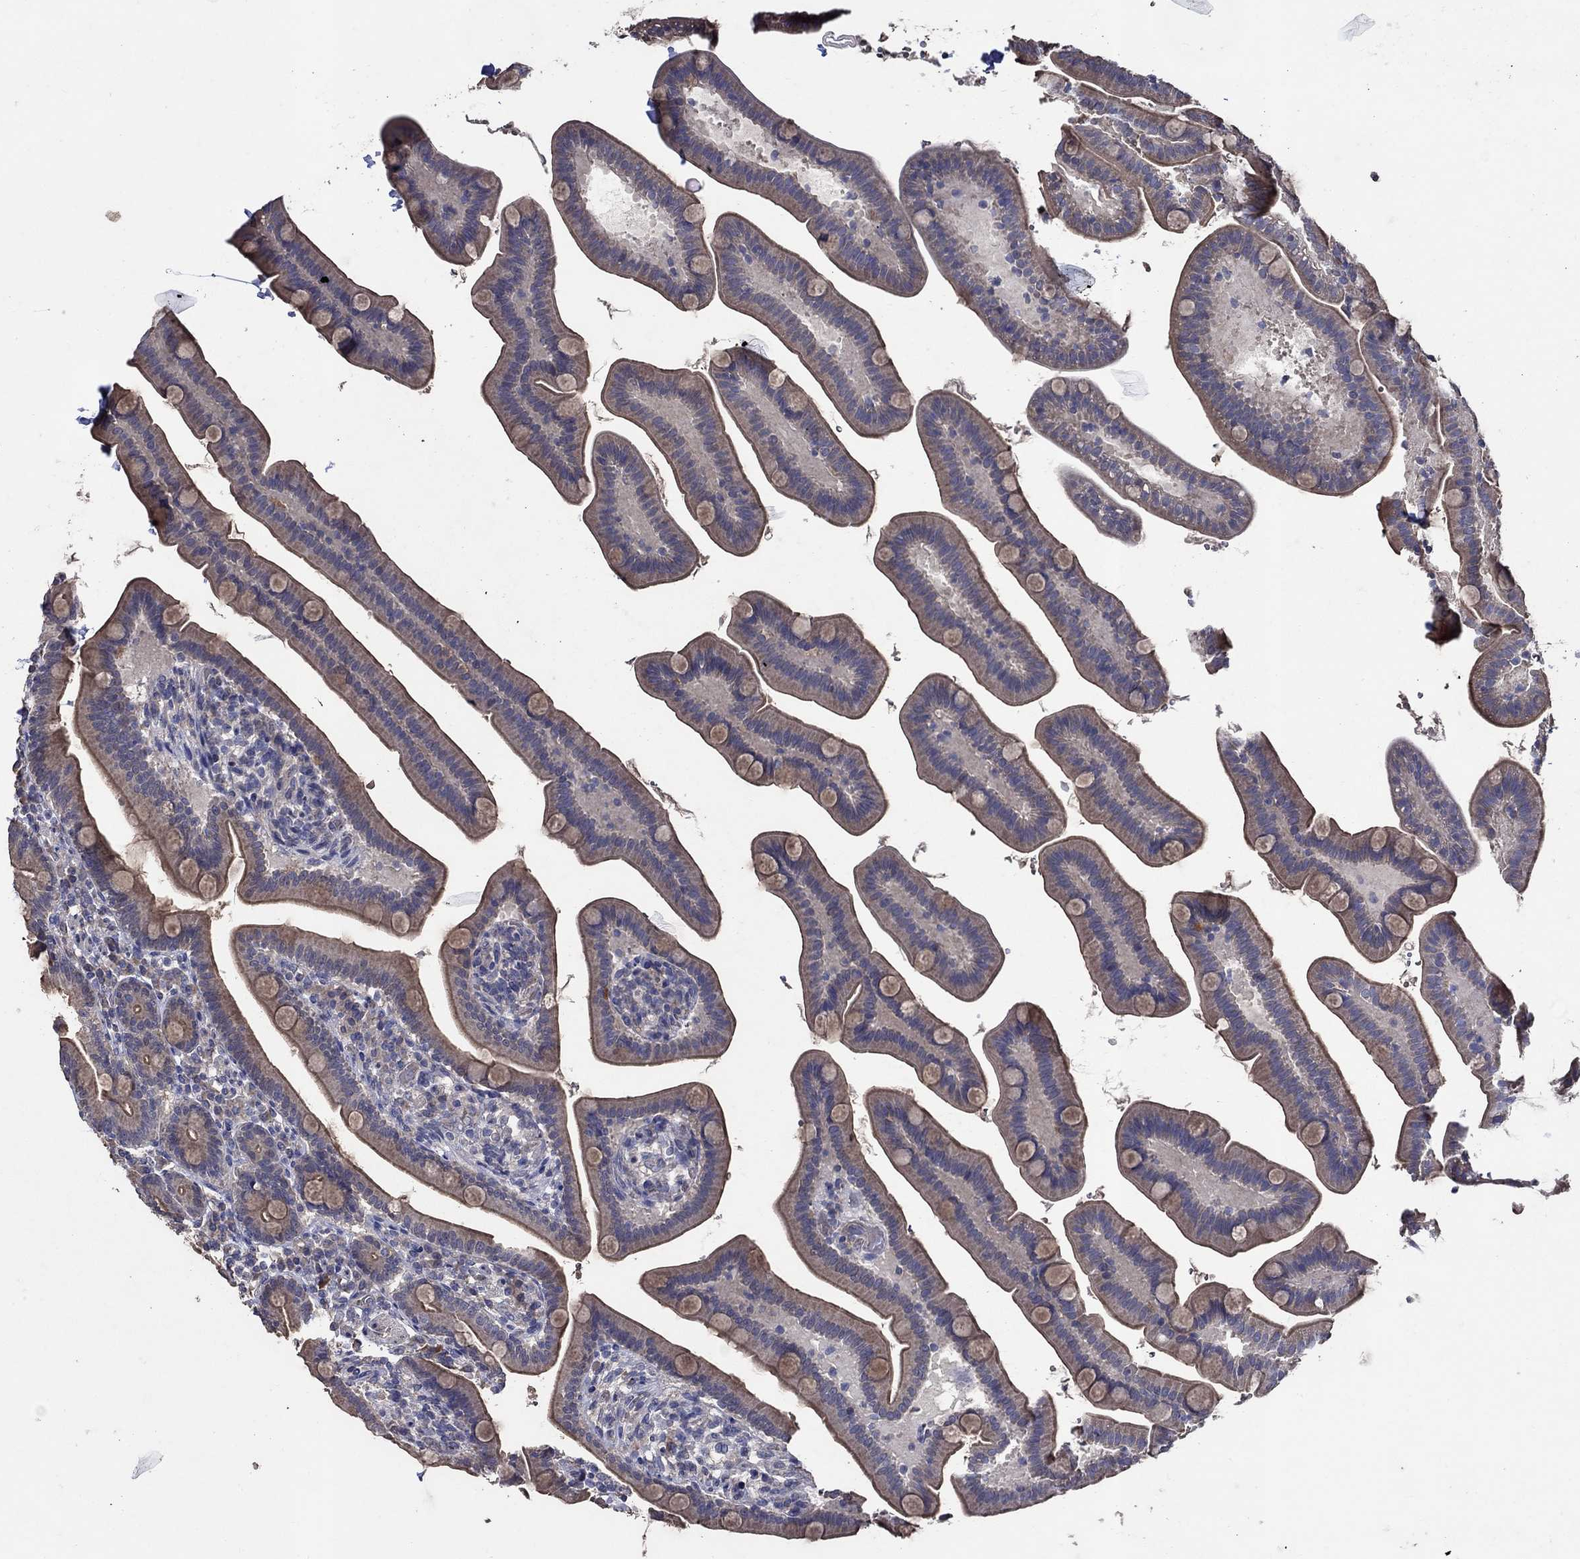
{"staining": {"intensity": "moderate", "quantity": "25%-75%", "location": "cytoplasmic/membranous"}, "tissue": "small intestine", "cell_type": "Glandular cells", "image_type": "normal", "snomed": [{"axis": "morphology", "description": "Normal tissue, NOS"}, {"axis": "topography", "description": "Small intestine"}], "caption": "Immunohistochemical staining of benign small intestine demonstrates moderate cytoplasmic/membranous protein expression in approximately 25%-75% of glandular cells.", "gene": "HAP1", "patient": {"sex": "male", "age": 66}}